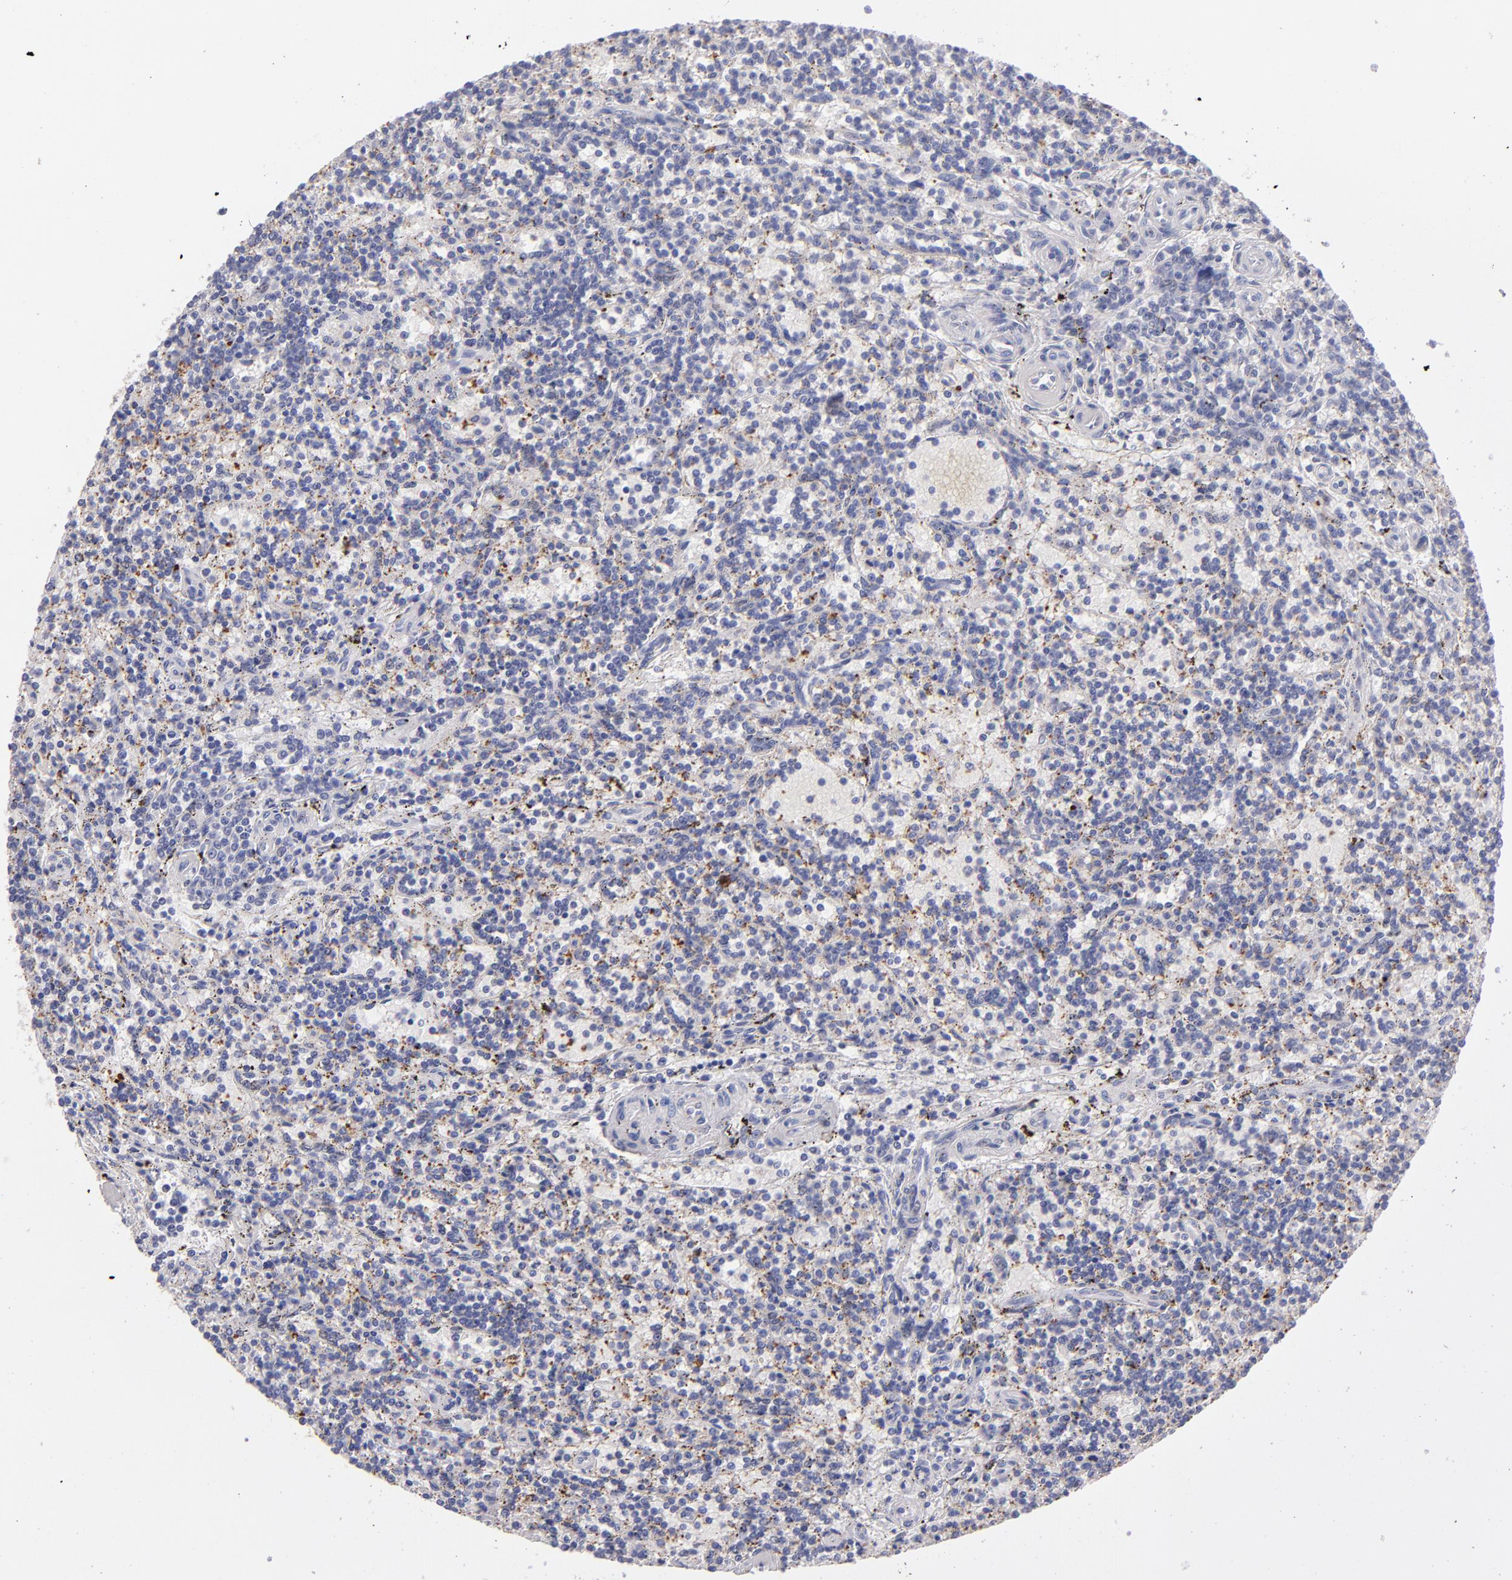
{"staining": {"intensity": "weak", "quantity": "<25%", "location": "cytoplasmic/membranous"}, "tissue": "lymphoma", "cell_type": "Tumor cells", "image_type": "cancer", "snomed": [{"axis": "morphology", "description": "Malignant lymphoma, non-Hodgkin's type, Low grade"}, {"axis": "topography", "description": "Spleen"}], "caption": "Tumor cells show no significant expression in lymphoma.", "gene": "PTGS1", "patient": {"sex": "male", "age": 73}}